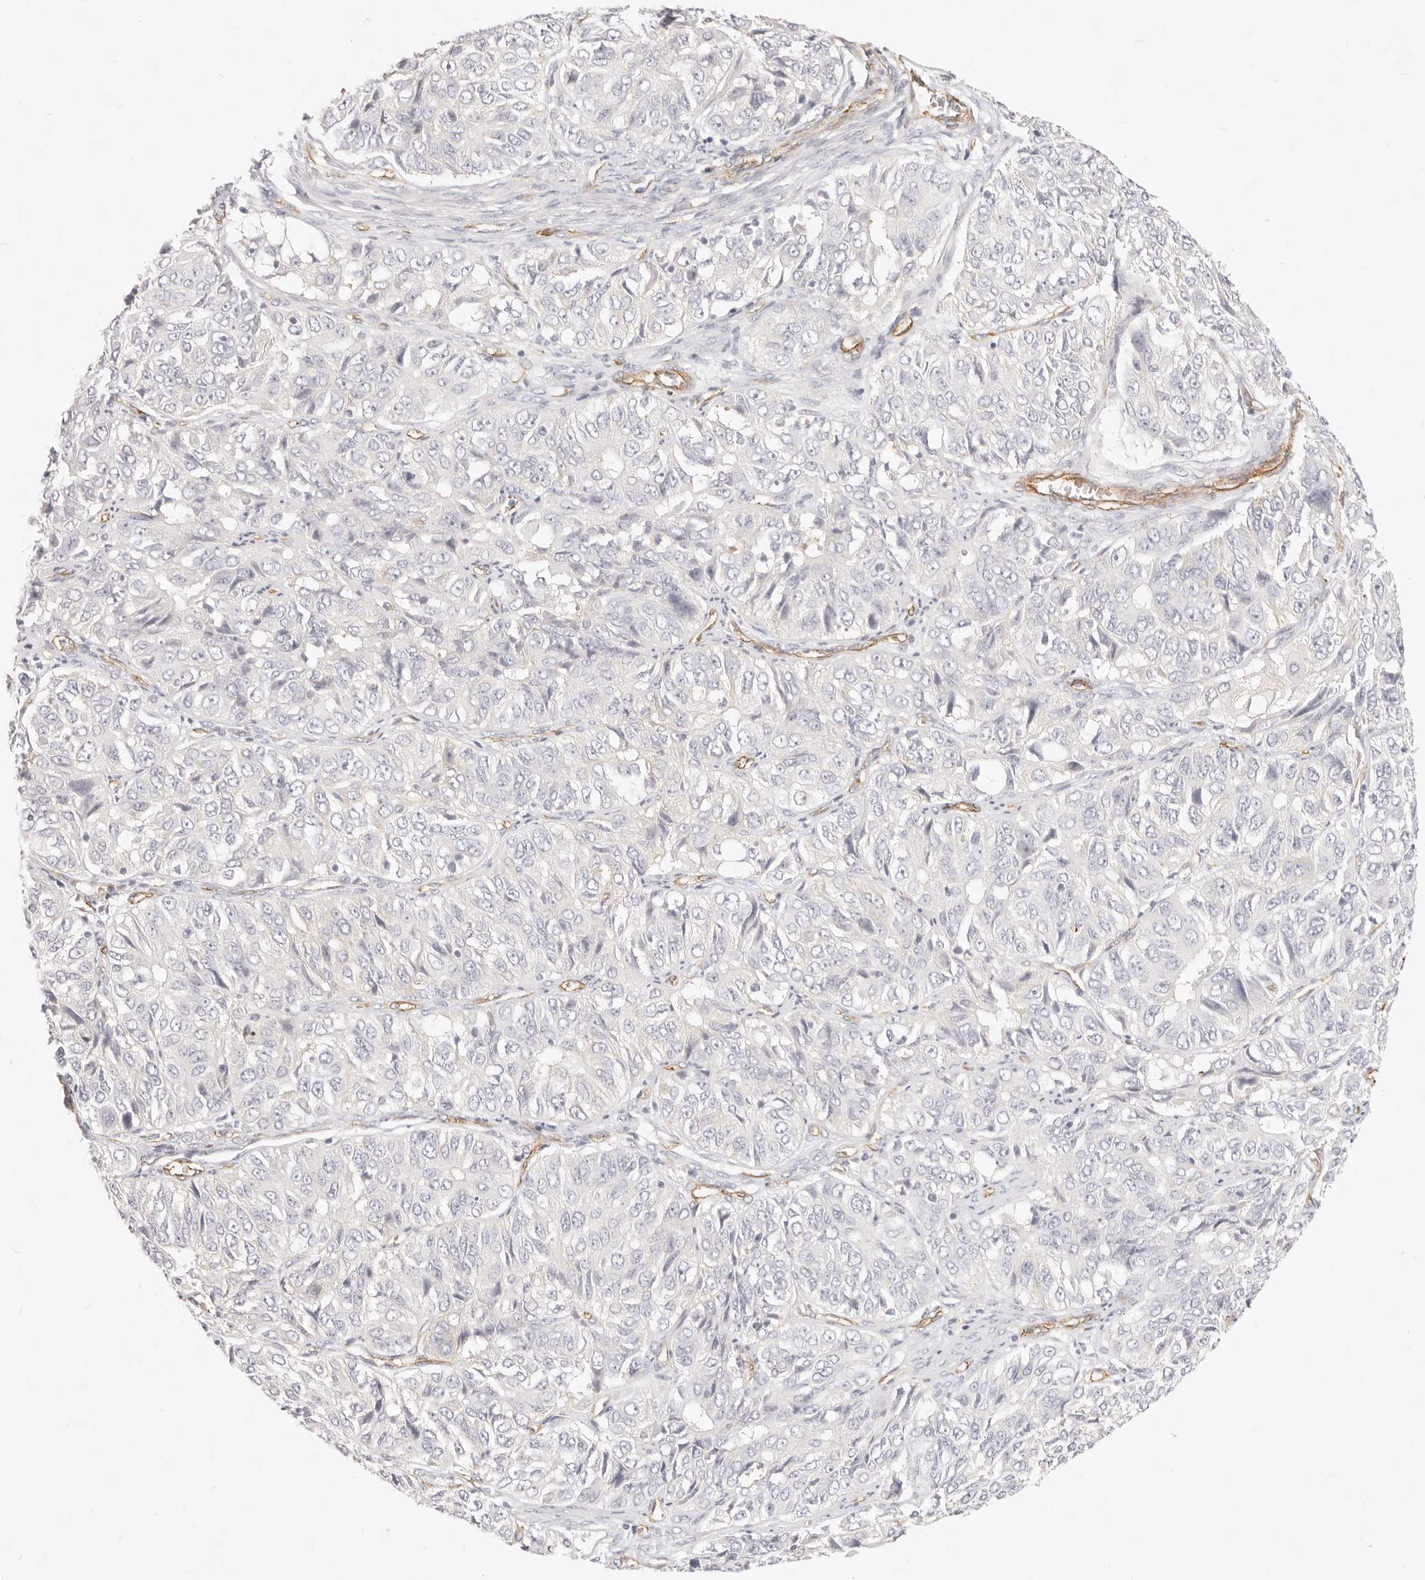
{"staining": {"intensity": "negative", "quantity": "none", "location": "none"}, "tissue": "ovarian cancer", "cell_type": "Tumor cells", "image_type": "cancer", "snomed": [{"axis": "morphology", "description": "Carcinoma, endometroid"}, {"axis": "topography", "description": "Ovary"}], "caption": "DAB (3,3'-diaminobenzidine) immunohistochemical staining of ovarian cancer (endometroid carcinoma) displays no significant positivity in tumor cells.", "gene": "NUS1", "patient": {"sex": "female", "age": 51}}